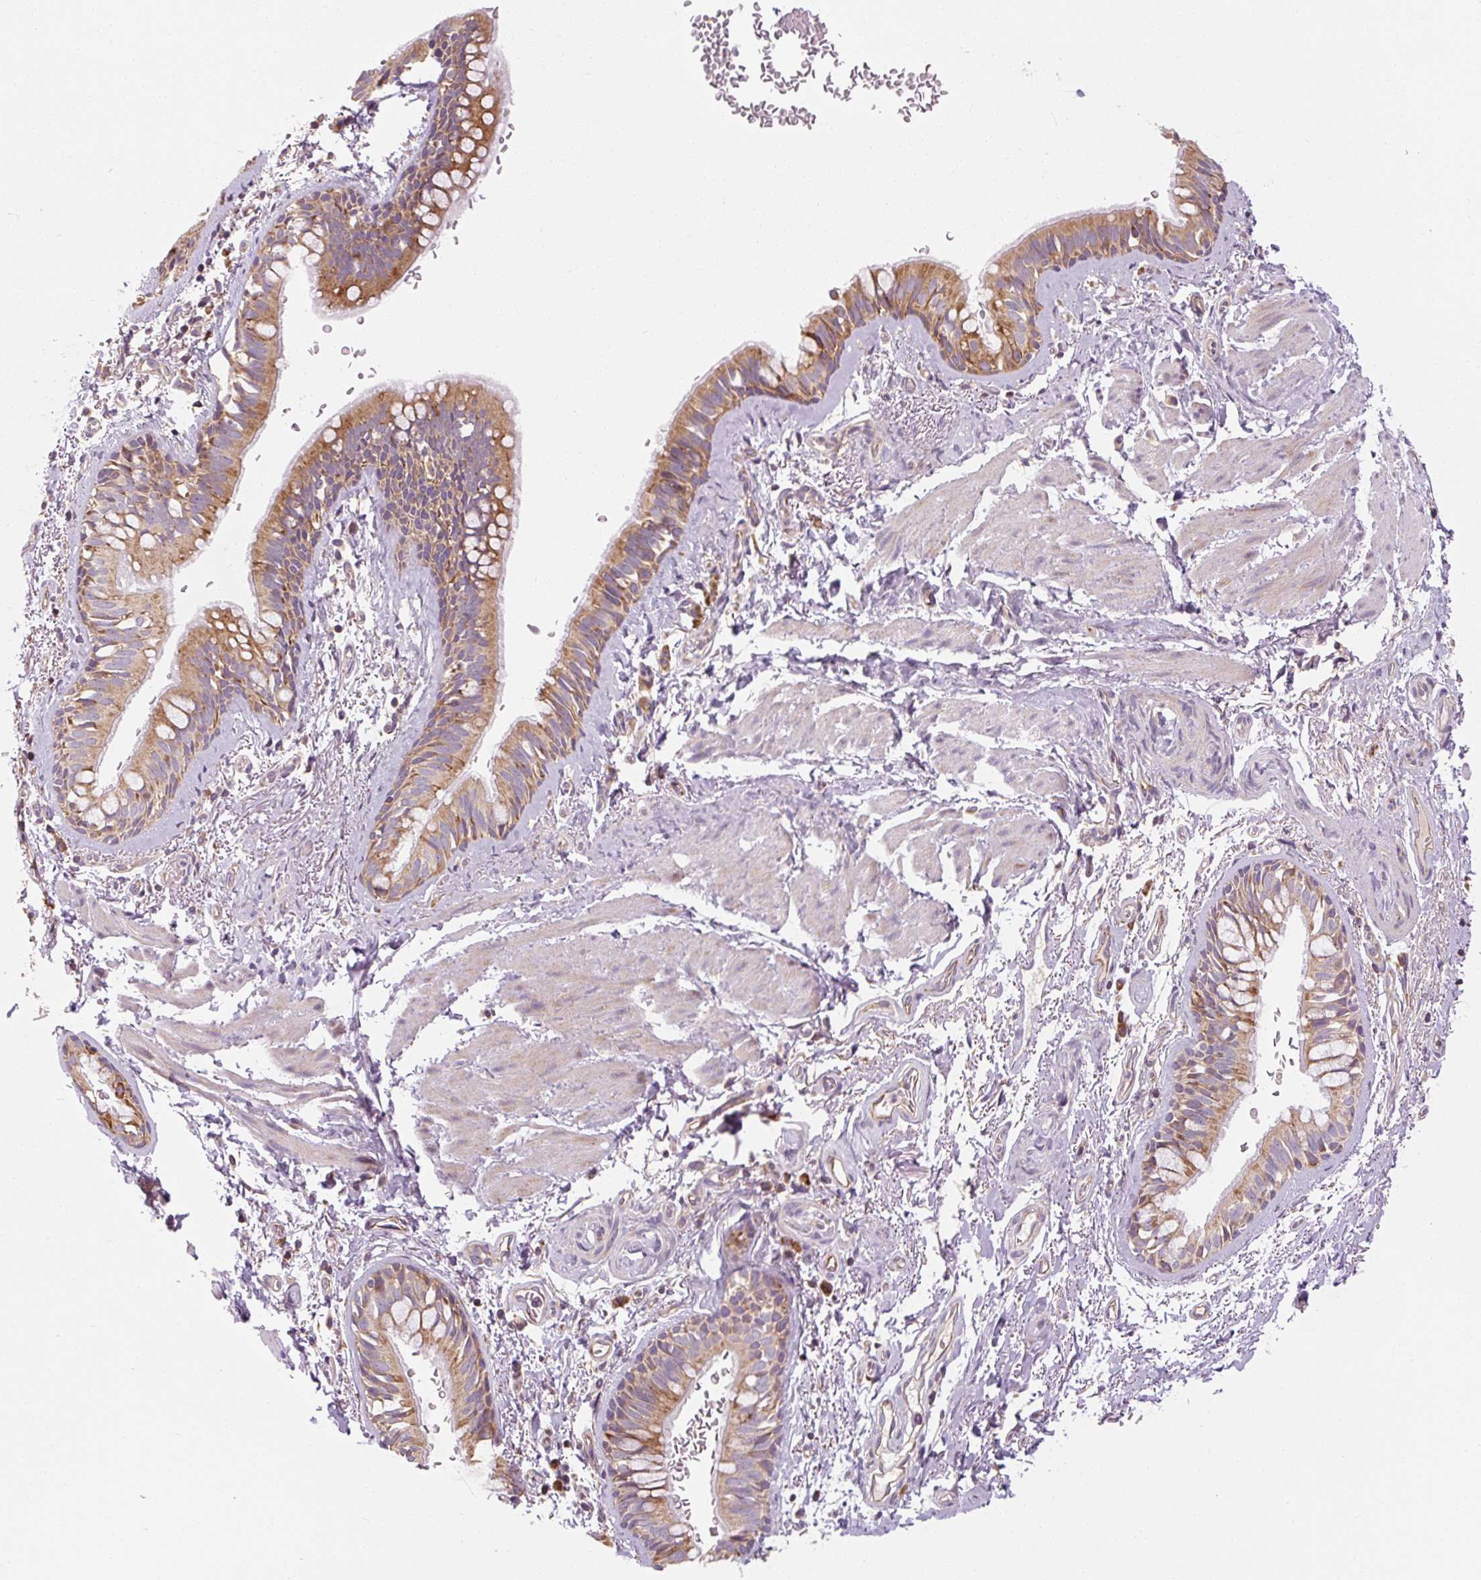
{"staining": {"intensity": "moderate", "quantity": ">75%", "location": "cytoplasmic/membranous"}, "tissue": "bronchus", "cell_type": "Respiratory epithelial cells", "image_type": "normal", "snomed": [{"axis": "morphology", "description": "Normal tissue, NOS"}, {"axis": "topography", "description": "Bronchus"}], "caption": "Immunohistochemical staining of benign bronchus shows >75% levels of moderate cytoplasmic/membranous protein staining in approximately >75% of respiratory epithelial cells. The staining was performed using DAB to visualize the protein expression in brown, while the nuclei were stained in blue with hematoxylin (Magnification: 20x).", "gene": "PRSS48", "patient": {"sex": "male", "age": 67}}